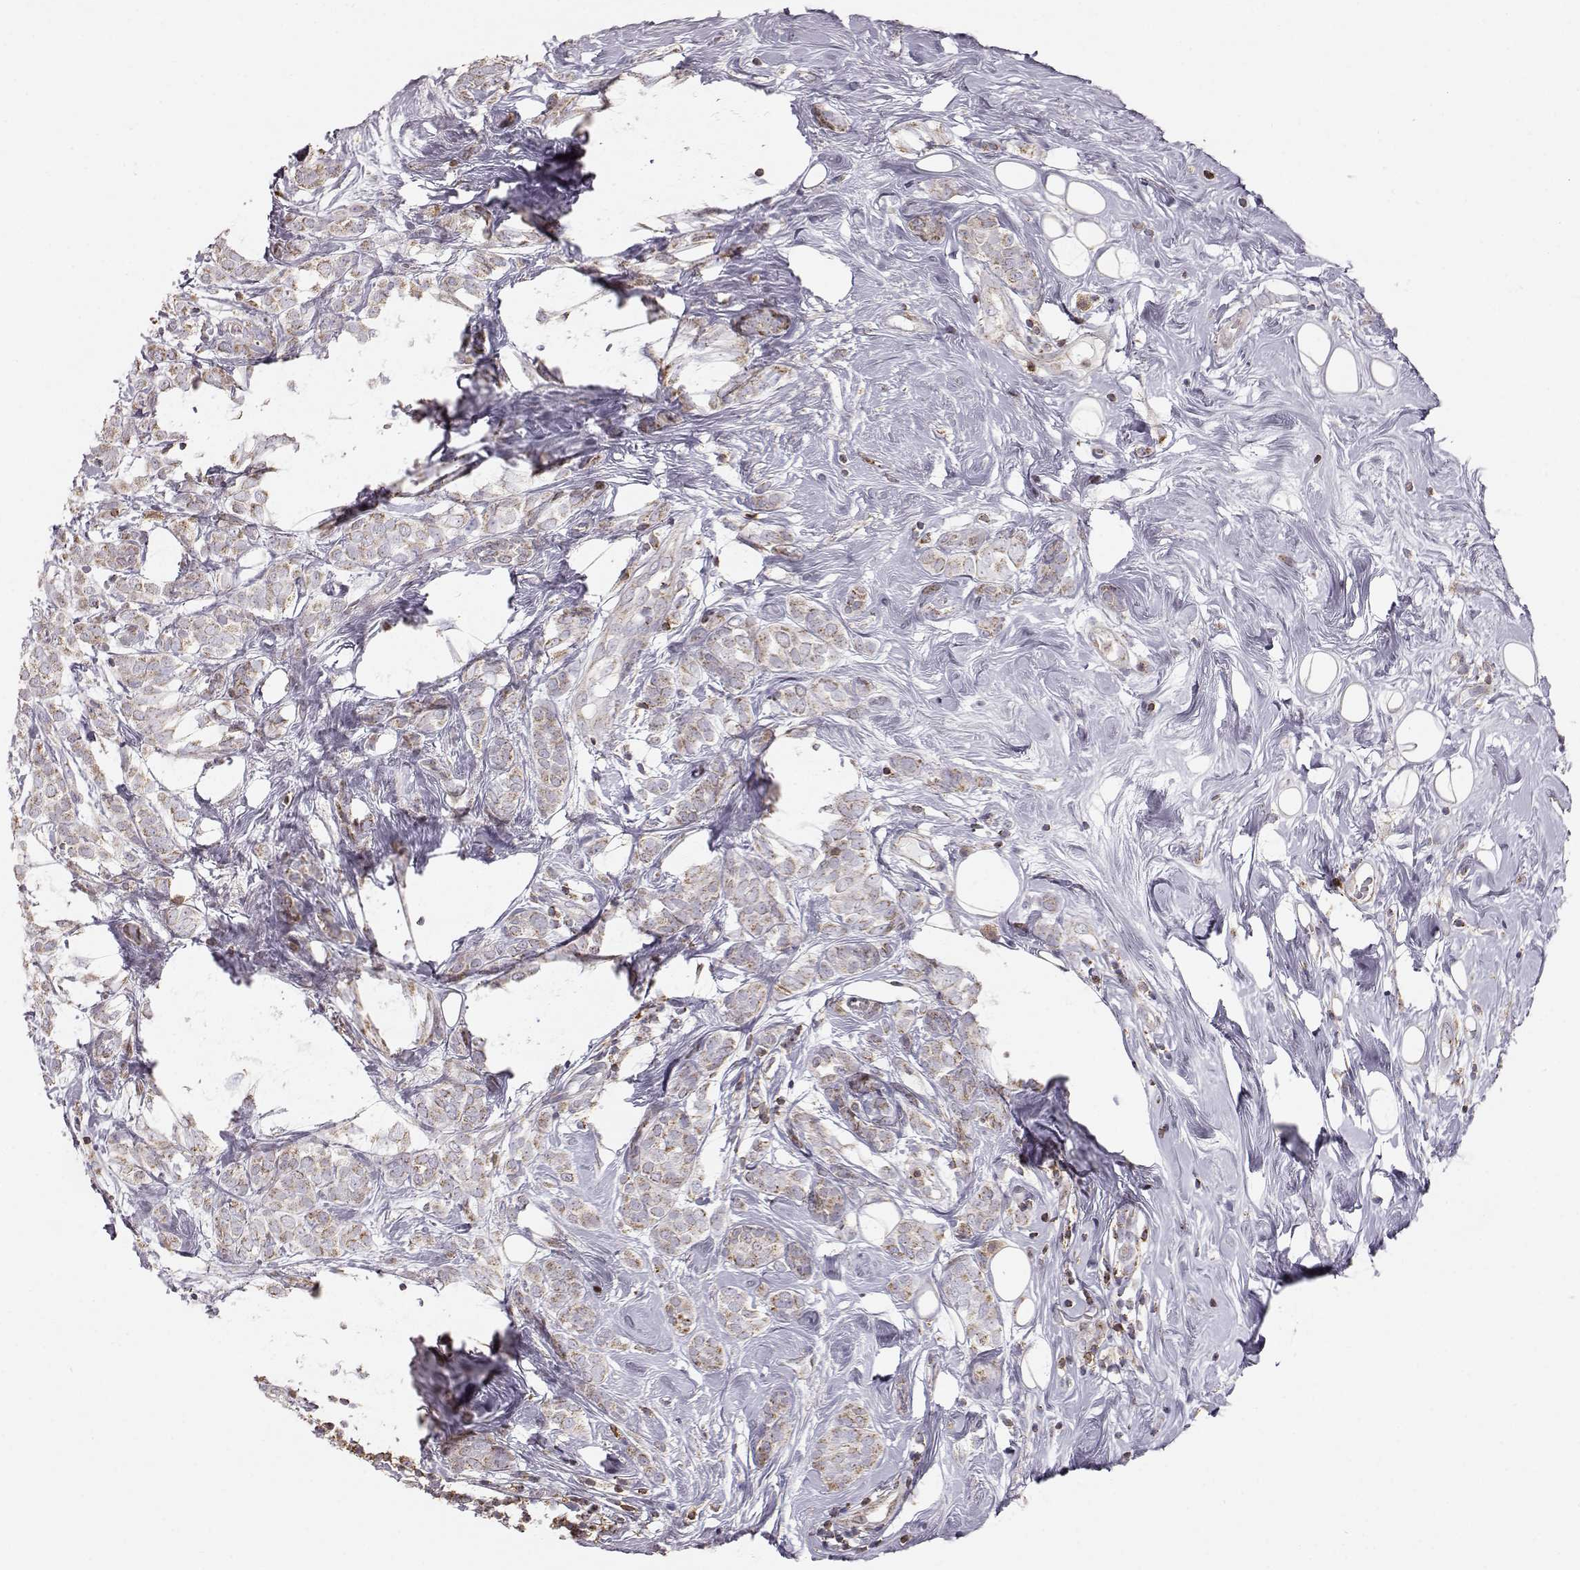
{"staining": {"intensity": "moderate", "quantity": ">75%", "location": "cytoplasmic/membranous"}, "tissue": "breast cancer", "cell_type": "Tumor cells", "image_type": "cancer", "snomed": [{"axis": "morphology", "description": "Lobular carcinoma"}, {"axis": "topography", "description": "Breast"}], "caption": "Breast cancer (lobular carcinoma) was stained to show a protein in brown. There is medium levels of moderate cytoplasmic/membranous staining in about >75% of tumor cells. The protein is shown in brown color, while the nuclei are stained blue.", "gene": "GRAP2", "patient": {"sex": "female", "age": 49}}